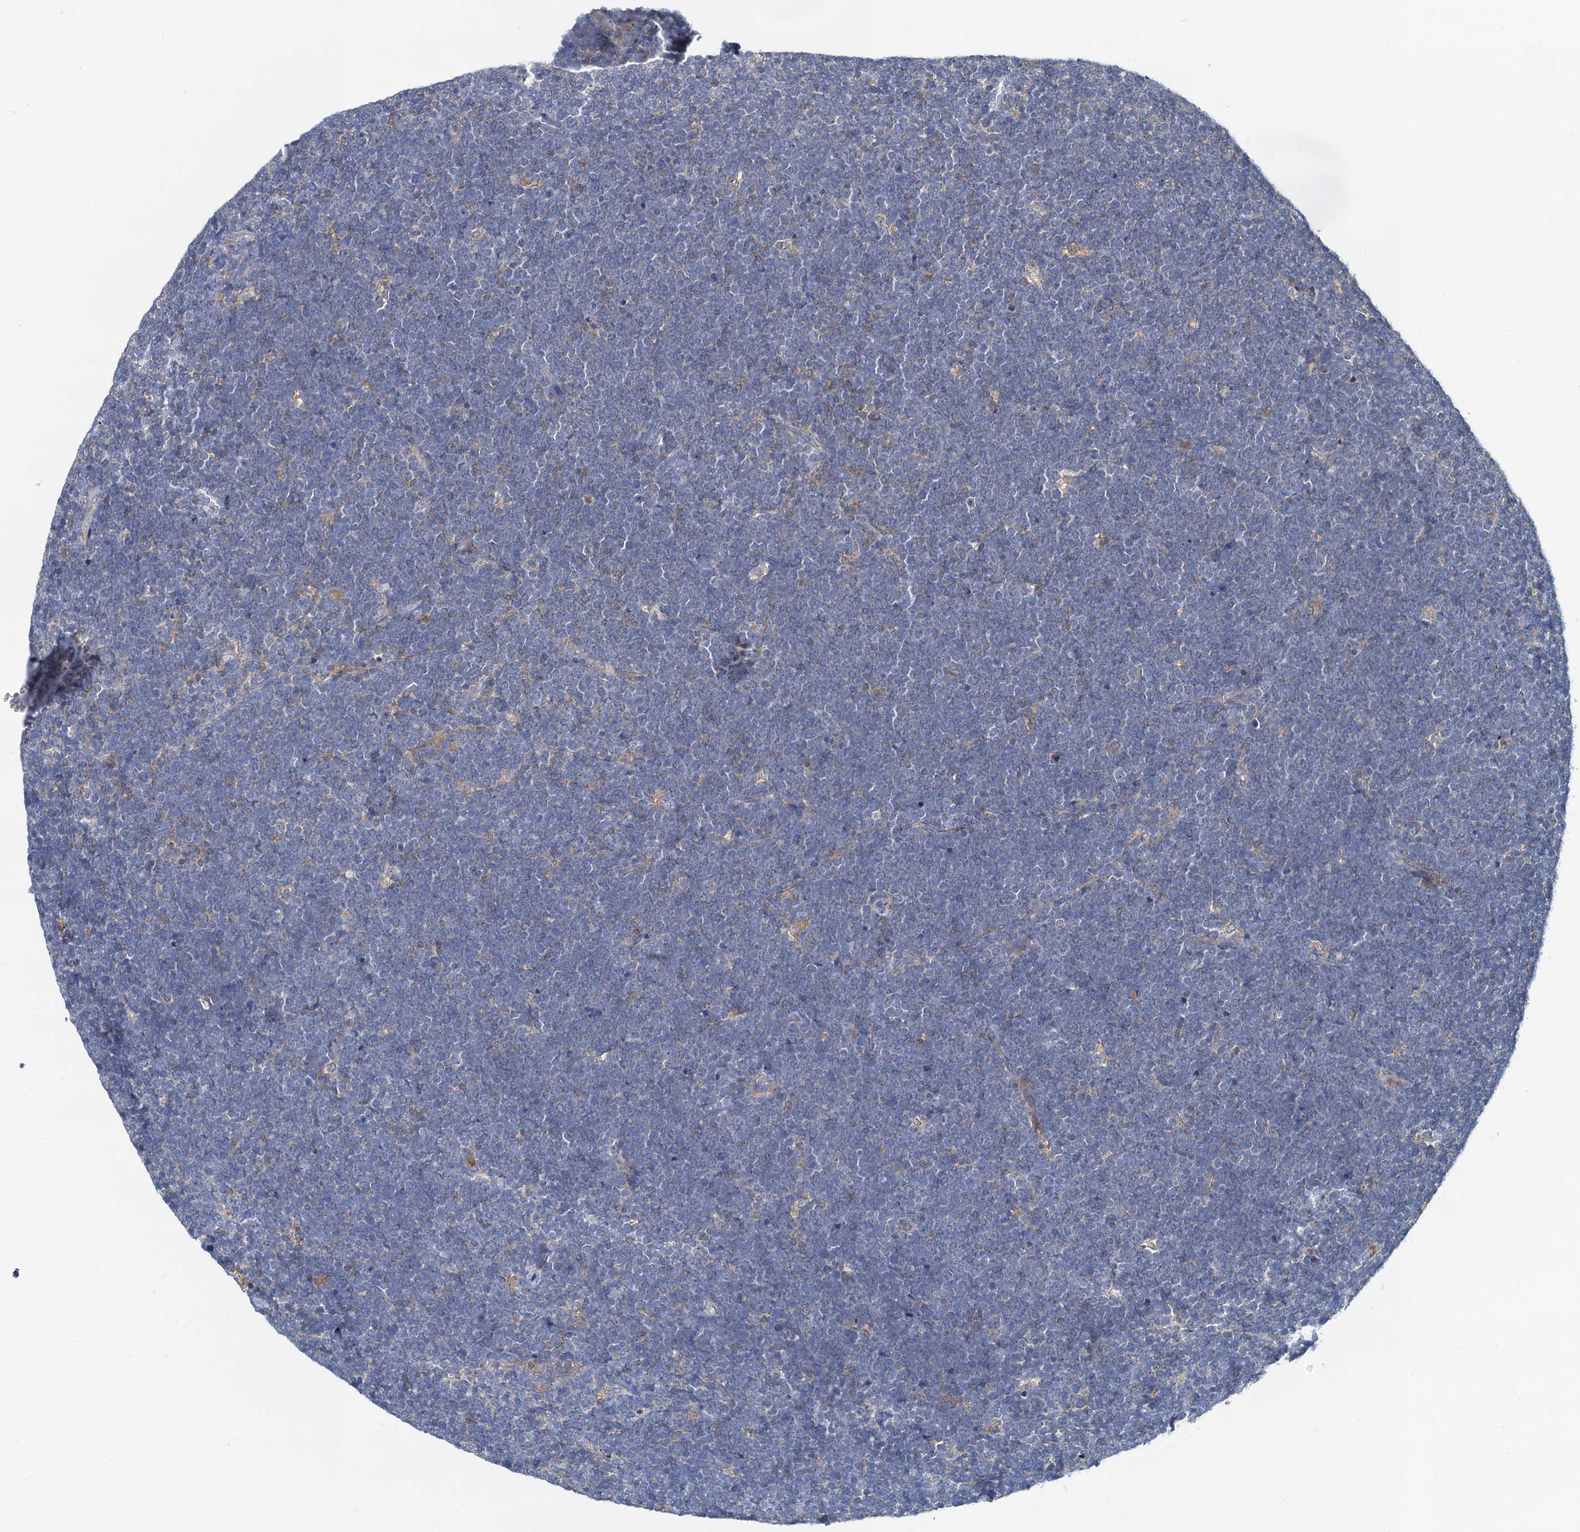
{"staining": {"intensity": "negative", "quantity": "none", "location": "none"}, "tissue": "lymphoma", "cell_type": "Tumor cells", "image_type": "cancer", "snomed": [{"axis": "morphology", "description": "Malignant lymphoma, non-Hodgkin's type, High grade"}, {"axis": "topography", "description": "Lymph node"}], "caption": "An IHC image of lymphoma is shown. There is no staining in tumor cells of lymphoma.", "gene": "TOLLIP", "patient": {"sex": "male", "age": 13}}